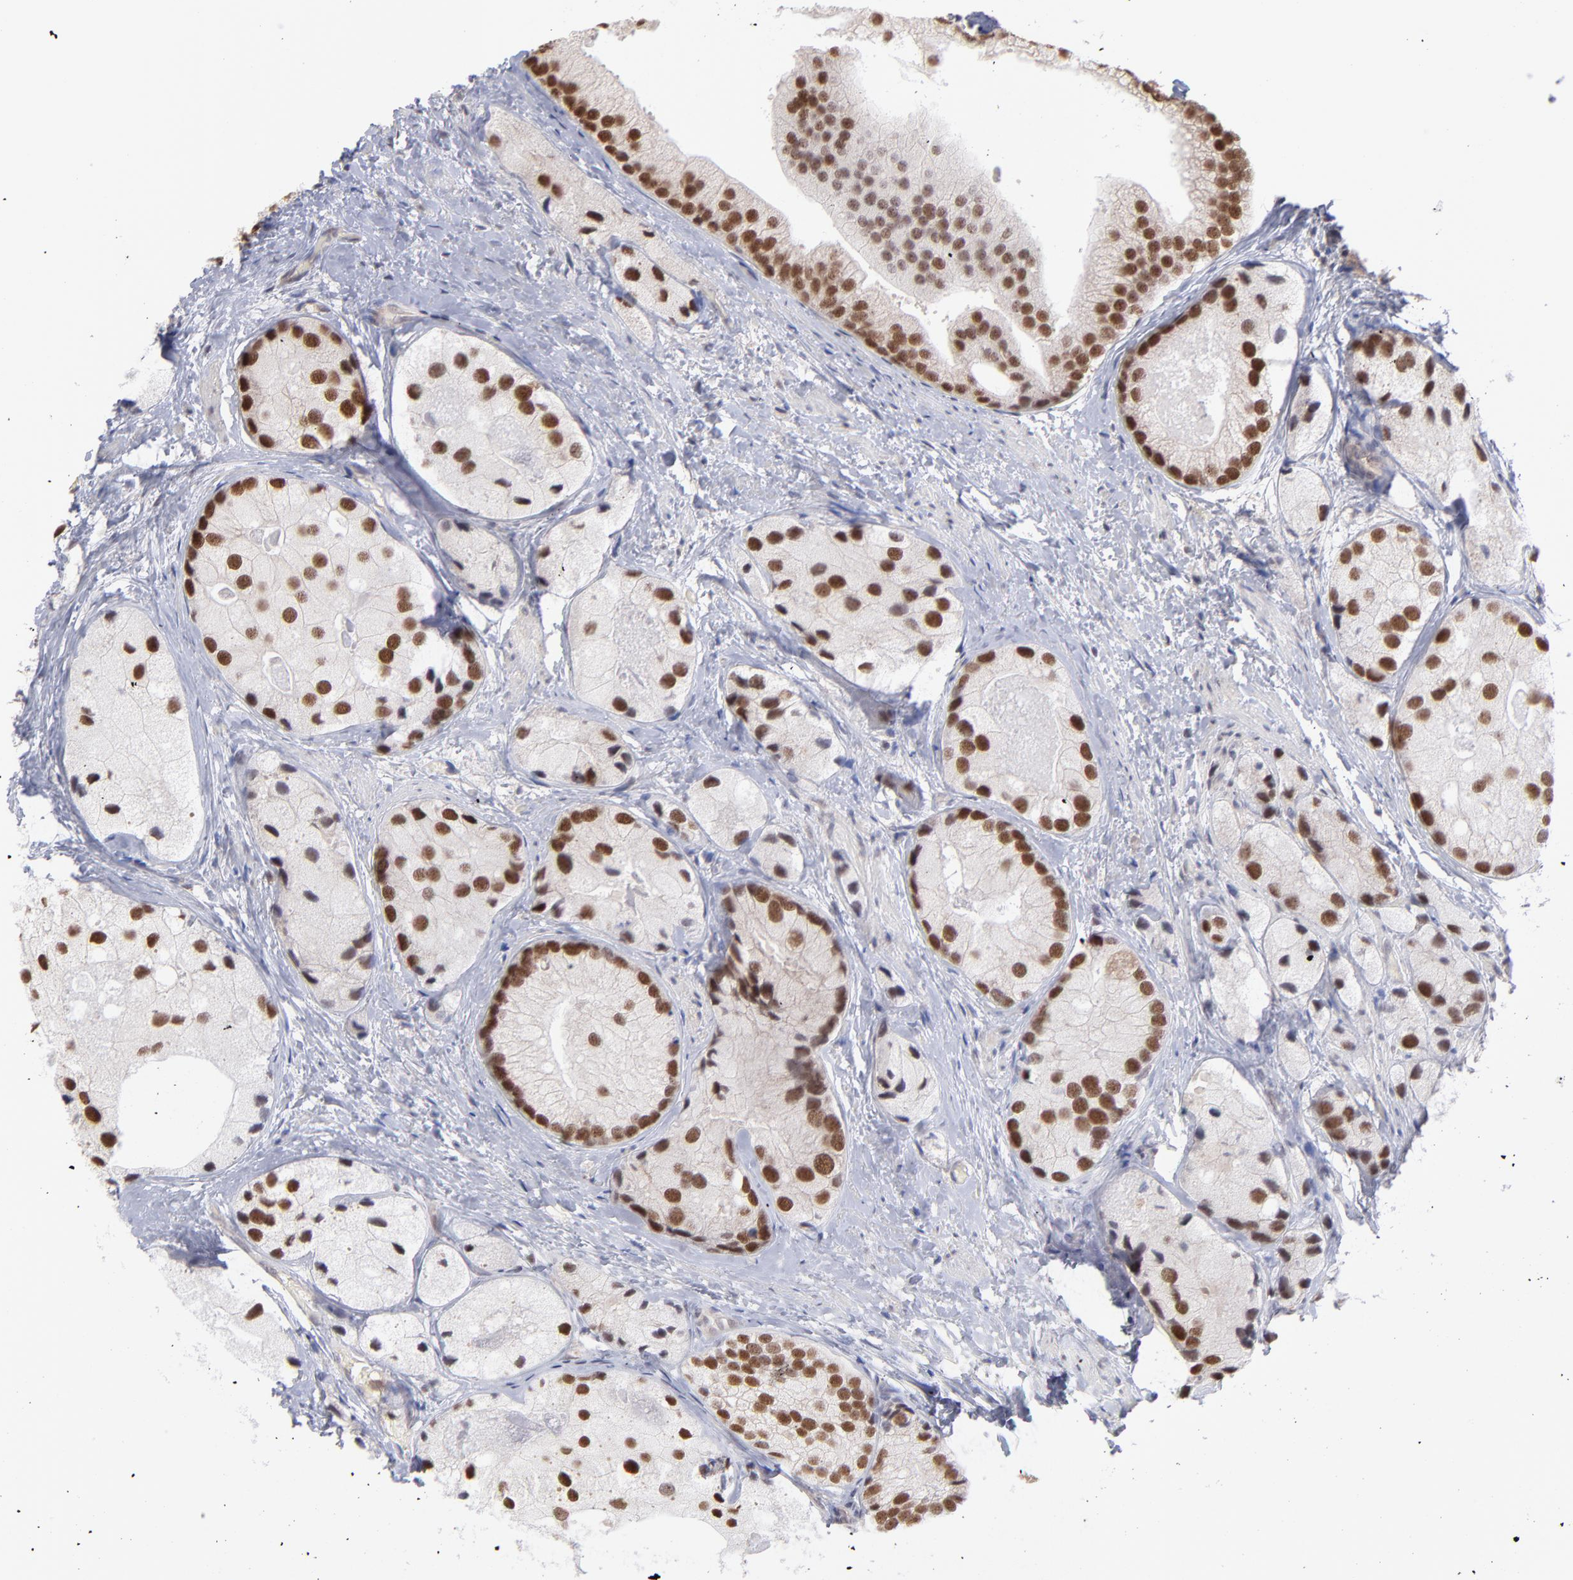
{"staining": {"intensity": "strong", "quantity": ">75%", "location": "nuclear"}, "tissue": "prostate cancer", "cell_type": "Tumor cells", "image_type": "cancer", "snomed": [{"axis": "morphology", "description": "Adenocarcinoma, Low grade"}, {"axis": "topography", "description": "Prostate"}], "caption": "An immunohistochemistry image of neoplastic tissue is shown. Protein staining in brown labels strong nuclear positivity in prostate cancer within tumor cells.", "gene": "OAS1", "patient": {"sex": "male", "age": 69}}